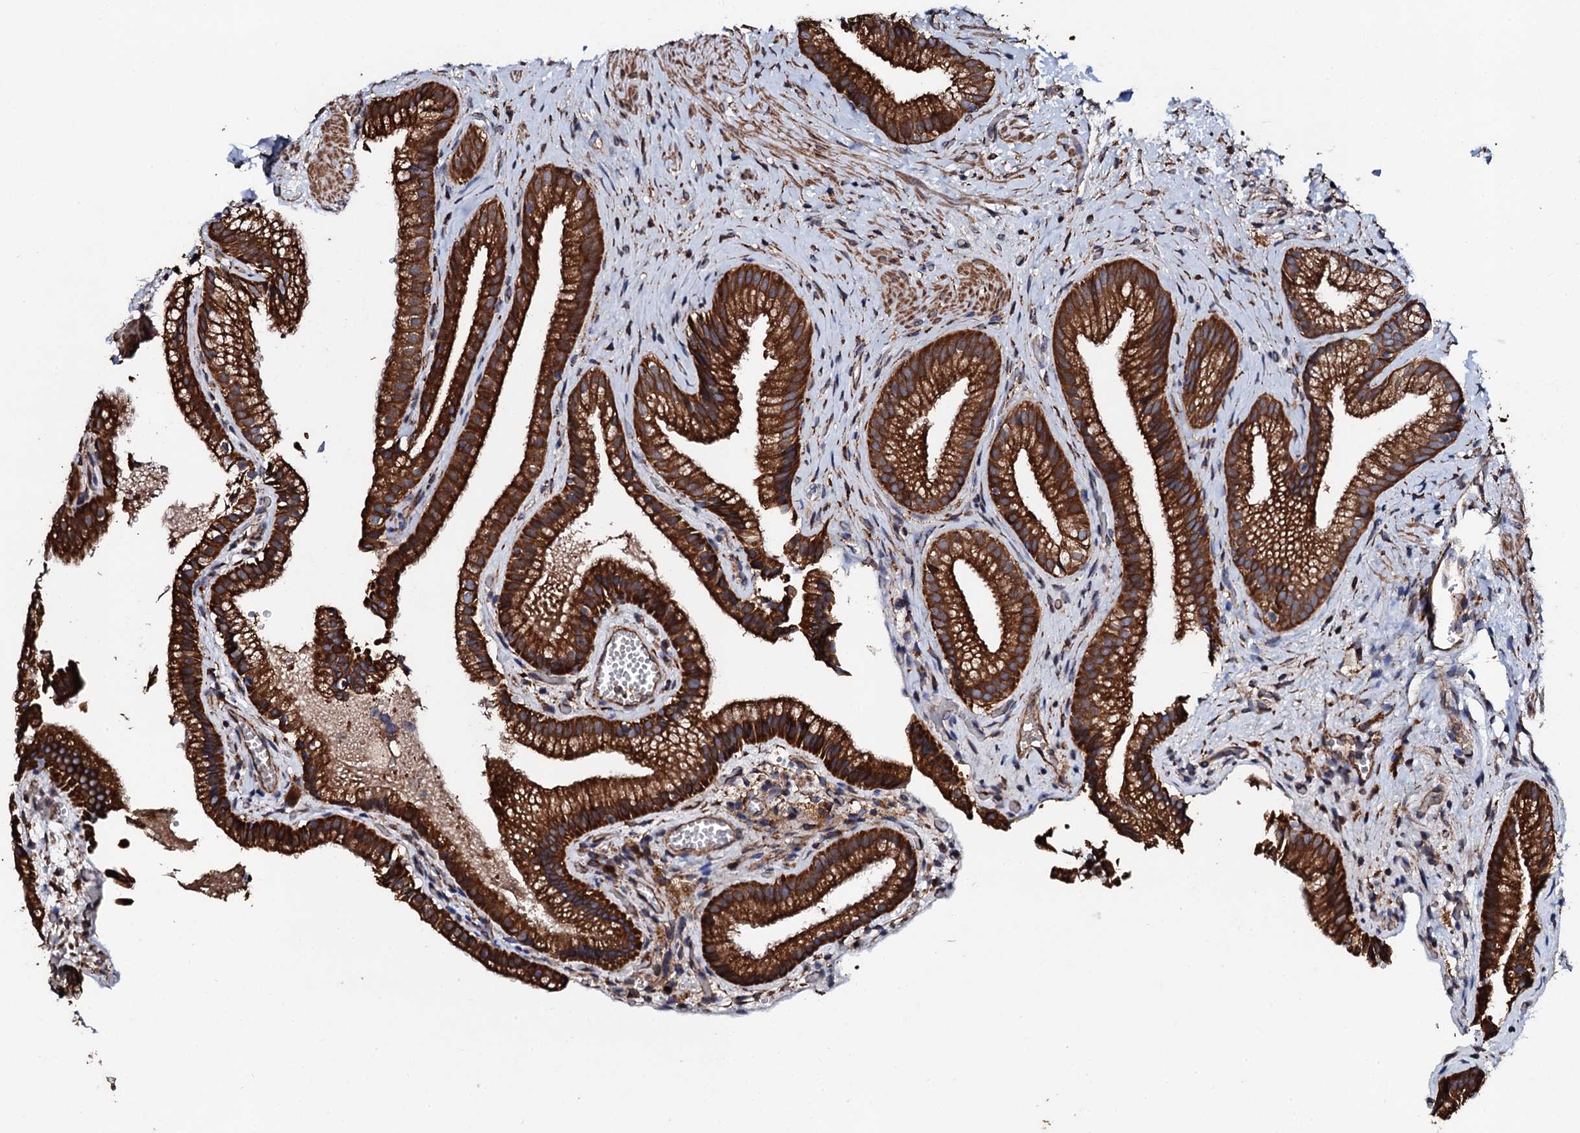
{"staining": {"intensity": "strong", "quantity": ">75%", "location": "cytoplasmic/membranous"}, "tissue": "gallbladder", "cell_type": "Glandular cells", "image_type": "normal", "snomed": [{"axis": "morphology", "description": "Normal tissue, NOS"}, {"axis": "morphology", "description": "Inflammation, NOS"}, {"axis": "topography", "description": "Gallbladder"}], "caption": "High-power microscopy captured an immunohistochemistry histopathology image of unremarkable gallbladder, revealing strong cytoplasmic/membranous staining in approximately >75% of glandular cells. The protein is shown in brown color, while the nuclei are stained blue.", "gene": "CKAP5", "patient": {"sex": "male", "age": 51}}